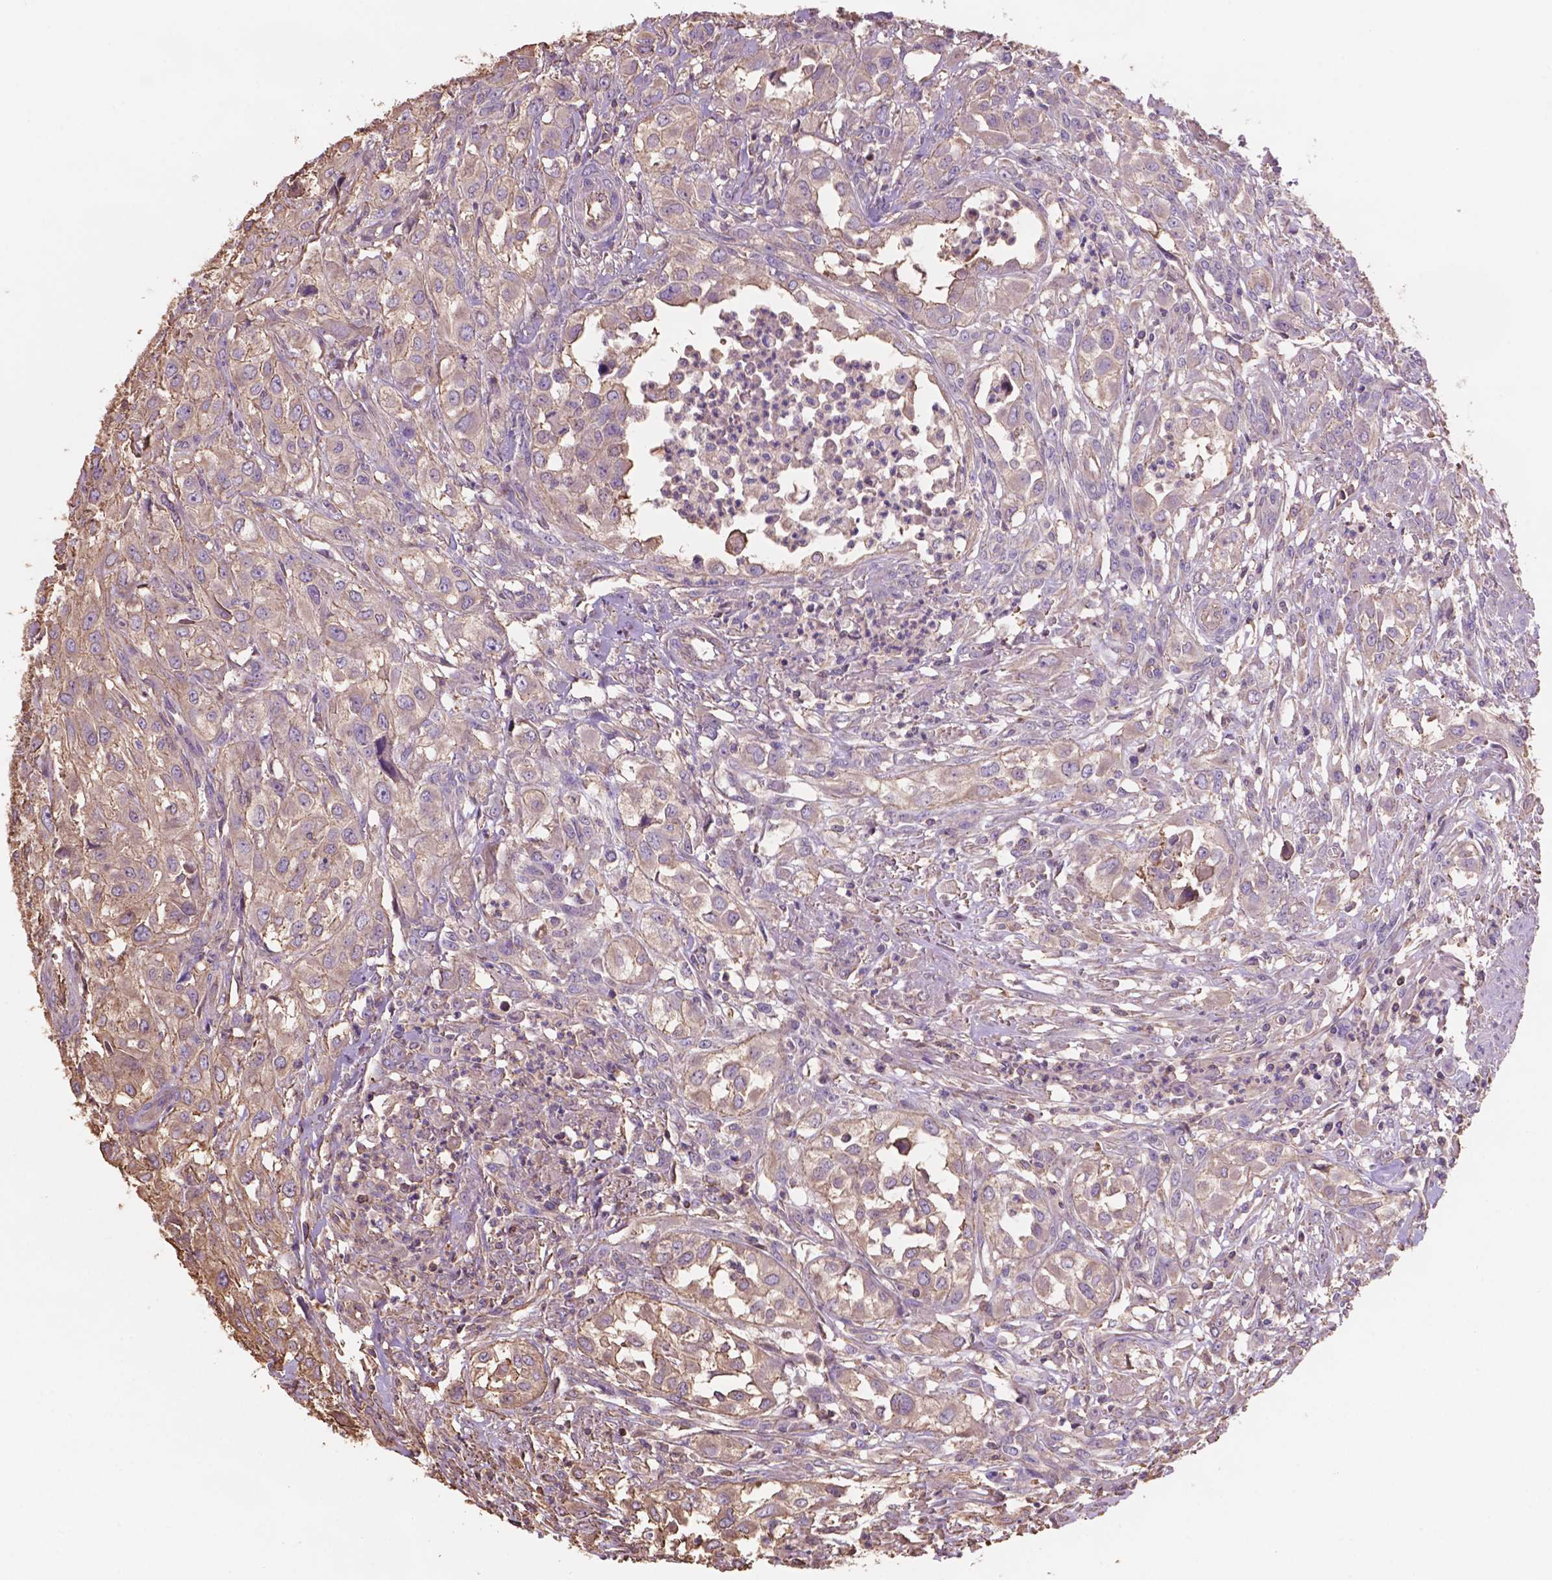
{"staining": {"intensity": "weak", "quantity": "<25%", "location": "cytoplasmic/membranous"}, "tissue": "urothelial cancer", "cell_type": "Tumor cells", "image_type": "cancer", "snomed": [{"axis": "morphology", "description": "Urothelial carcinoma, High grade"}, {"axis": "topography", "description": "Urinary bladder"}], "caption": "Immunohistochemical staining of human urothelial carcinoma (high-grade) shows no significant expression in tumor cells.", "gene": "NIPA2", "patient": {"sex": "male", "age": 67}}